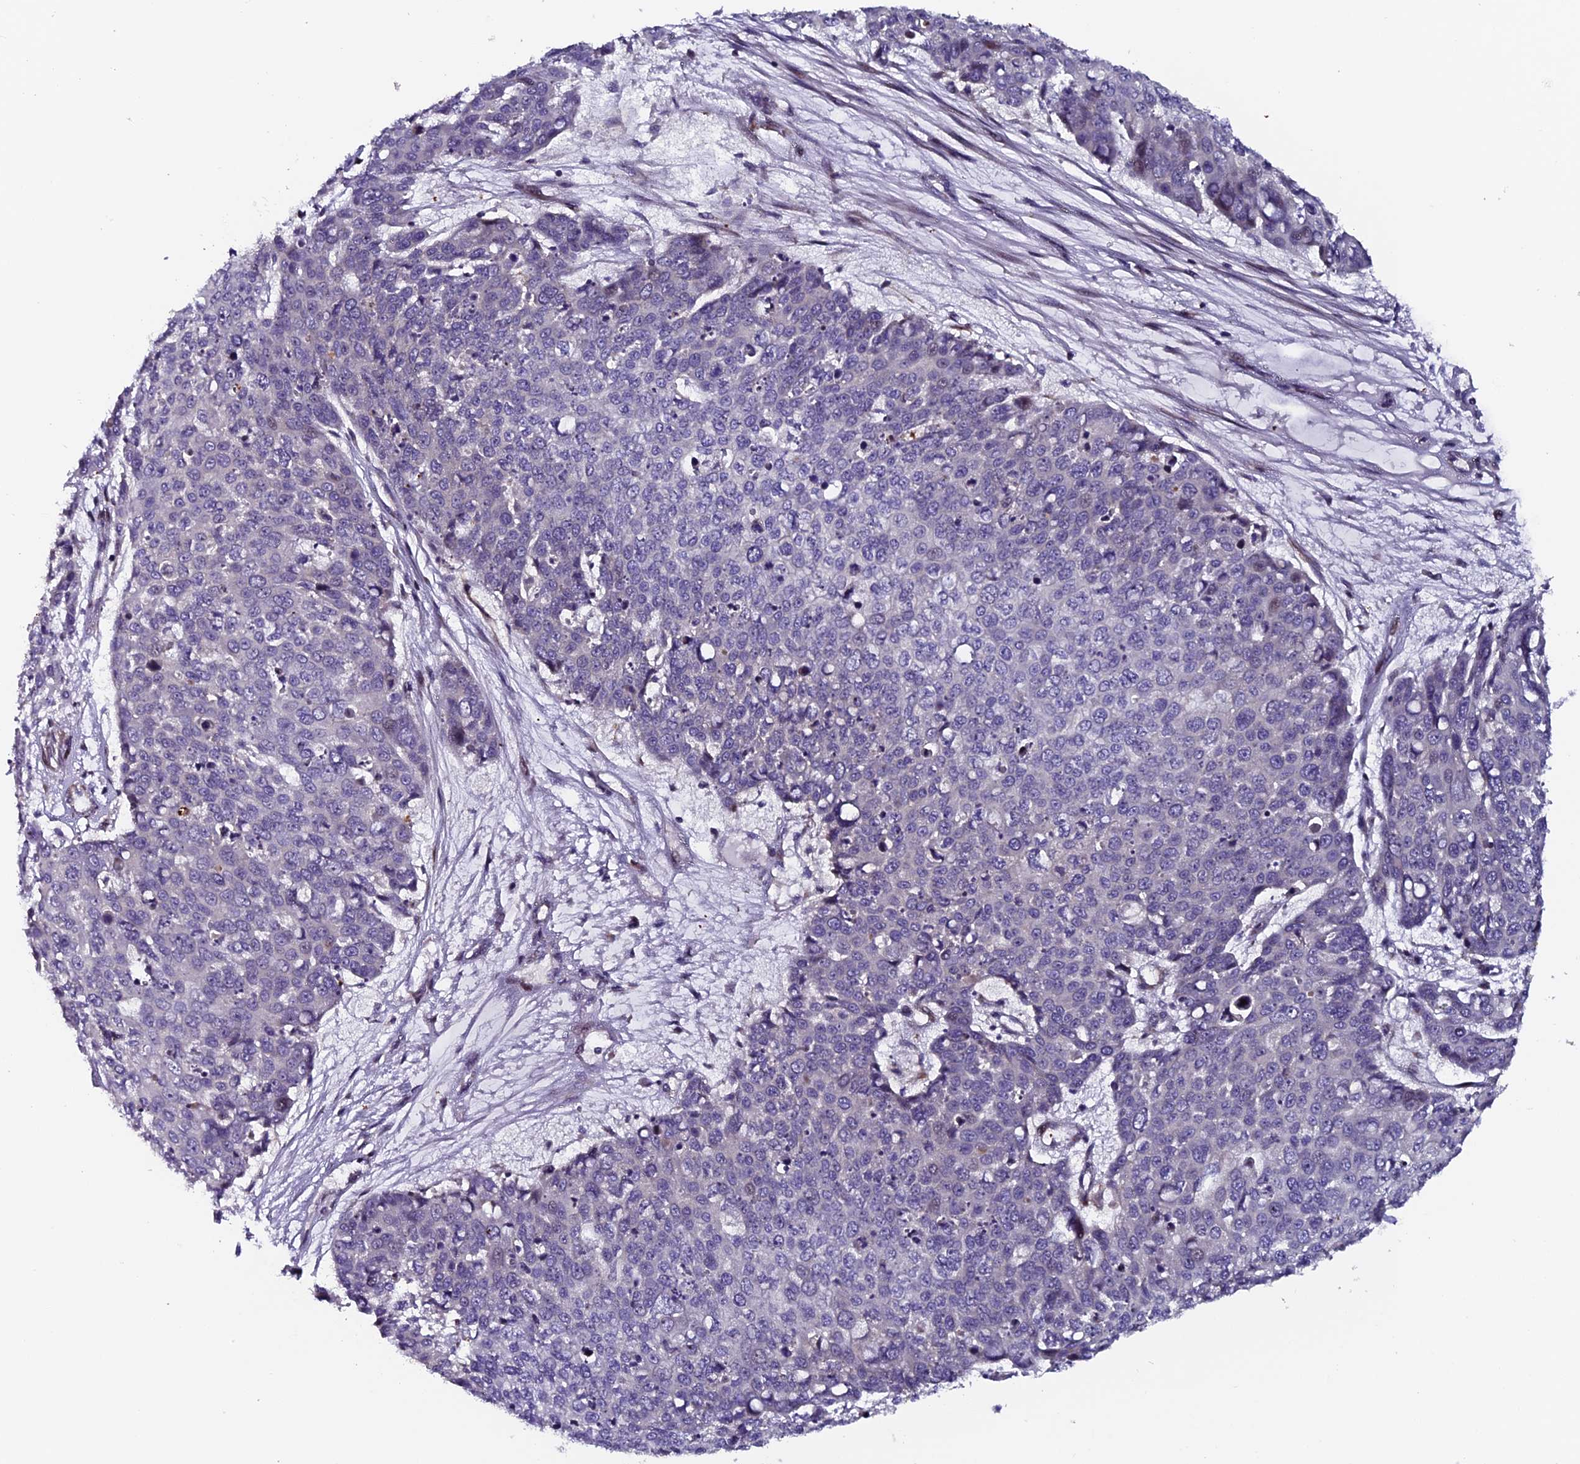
{"staining": {"intensity": "negative", "quantity": "none", "location": "none"}, "tissue": "skin cancer", "cell_type": "Tumor cells", "image_type": "cancer", "snomed": [{"axis": "morphology", "description": "Squamous cell carcinoma, NOS"}, {"axis": "topography", "description": "Skin"}], "caption": "Immunohistochemical staining of skin cancer demonstrates no significant expression in tumor cells.", "gene": "RAB28", "patient": {"sex": "male", "age": 71}}